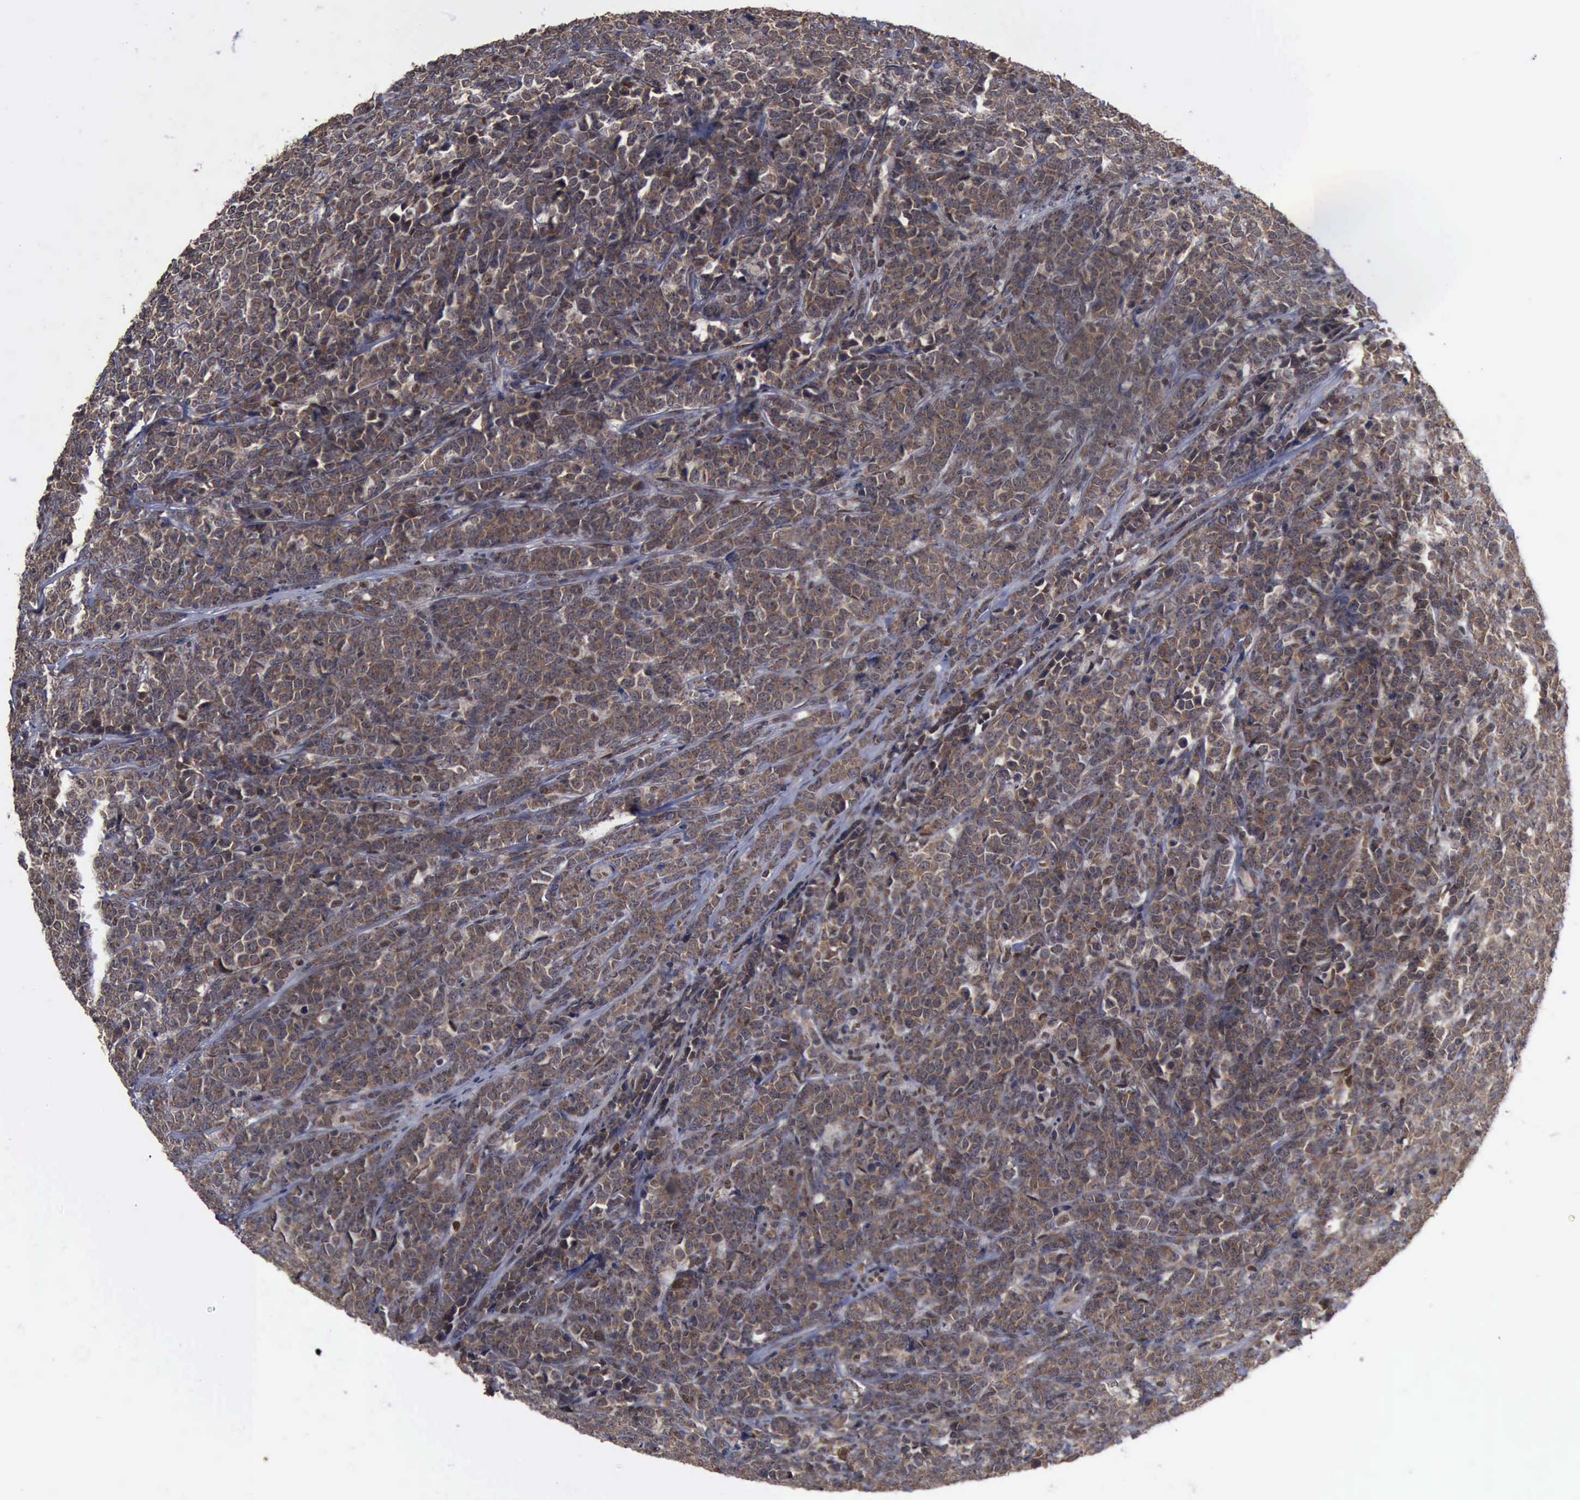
{"staining": {"intensity": "moderate", "quantity": ">75%", "location": "cytoplasmic/membranous"}, "tissue": "lymphoma", "cell_type": "Tumor cells", "image_type": "cancer", "snomed": [{"axis": "morphology", "description": "Malignant lymphoma, non-Hodgkin's type, High grade"}, {"axis": "topography", "description": "Small intestine"}, {"axis": "topography", "description": "Colon"}], "caption": "Moderate cytoplasmic/membranous expression is present in approximately >75% of tumor cells in malignant lymphoma, non-Hodgkin's type (high-grade). Using DAB (brown) and hematoxylin (blue) stains, captured at high magnification using brightfield microscopy.", "gene": "RTCB", "patient": {"sex": "male", "age": 8}}